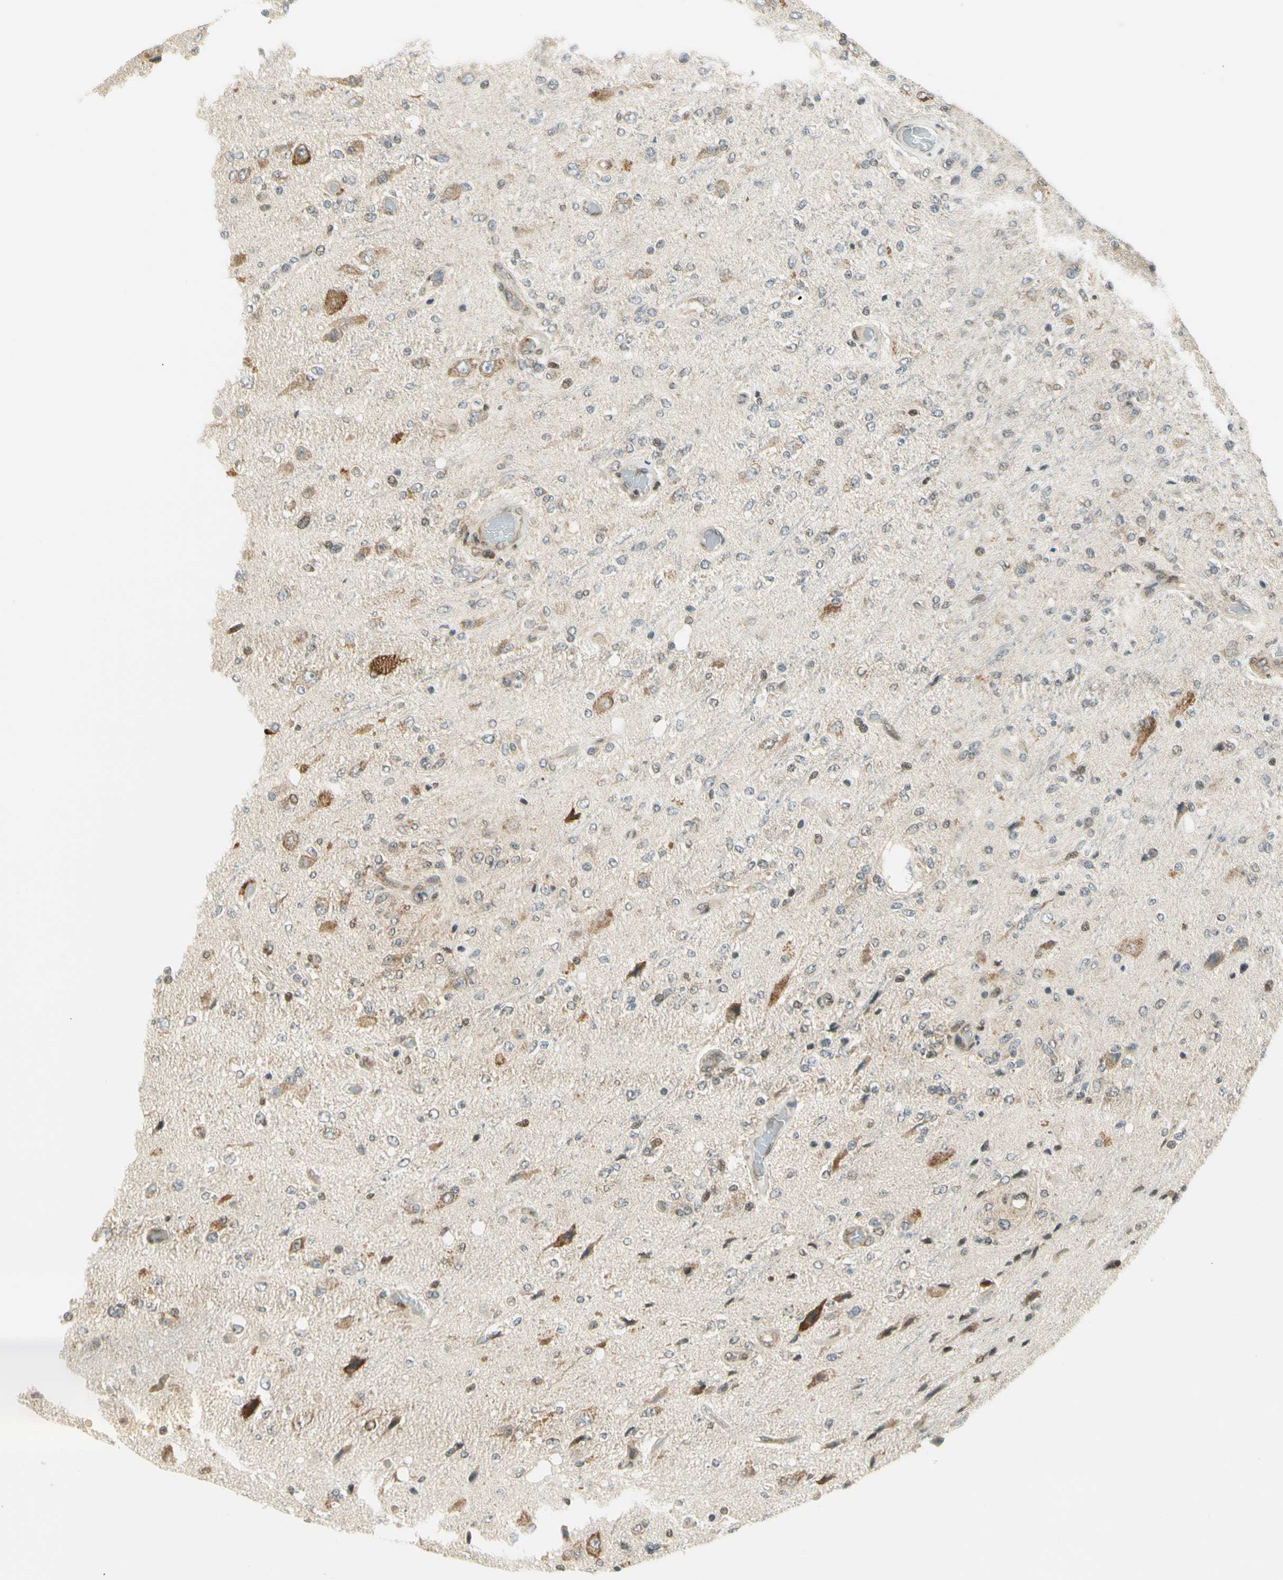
{"staining": {"intensity": "negative", "quantity": "none", "location": "none"}, "tissue": "glioma", "cell_type": "Tumor cells", "image_type": "cancer", "snomed": [{"axis": "morphology", "description": "Normal tissue, NOS"}, {"axis": "morphology", "description": "Glioma, malignant, High grade"}, {"axis": "topography", "description": "Cerebral cortex"}], "caption": "High magnification brightfield microscopy of malignant glioma (high-grade) stained with DAB (3,3'-diaminobenzidine) (brown) and counterstained with hematoxylin (blue): tumor cells show no significant staining. The staining is performed using DAB (3,3'-diaminobenzidine) brown chromogen with nuclei counter-stained in using hematoxylin.", "gene": "TPT1", "patient": {"sex": "male", "age": 77}}